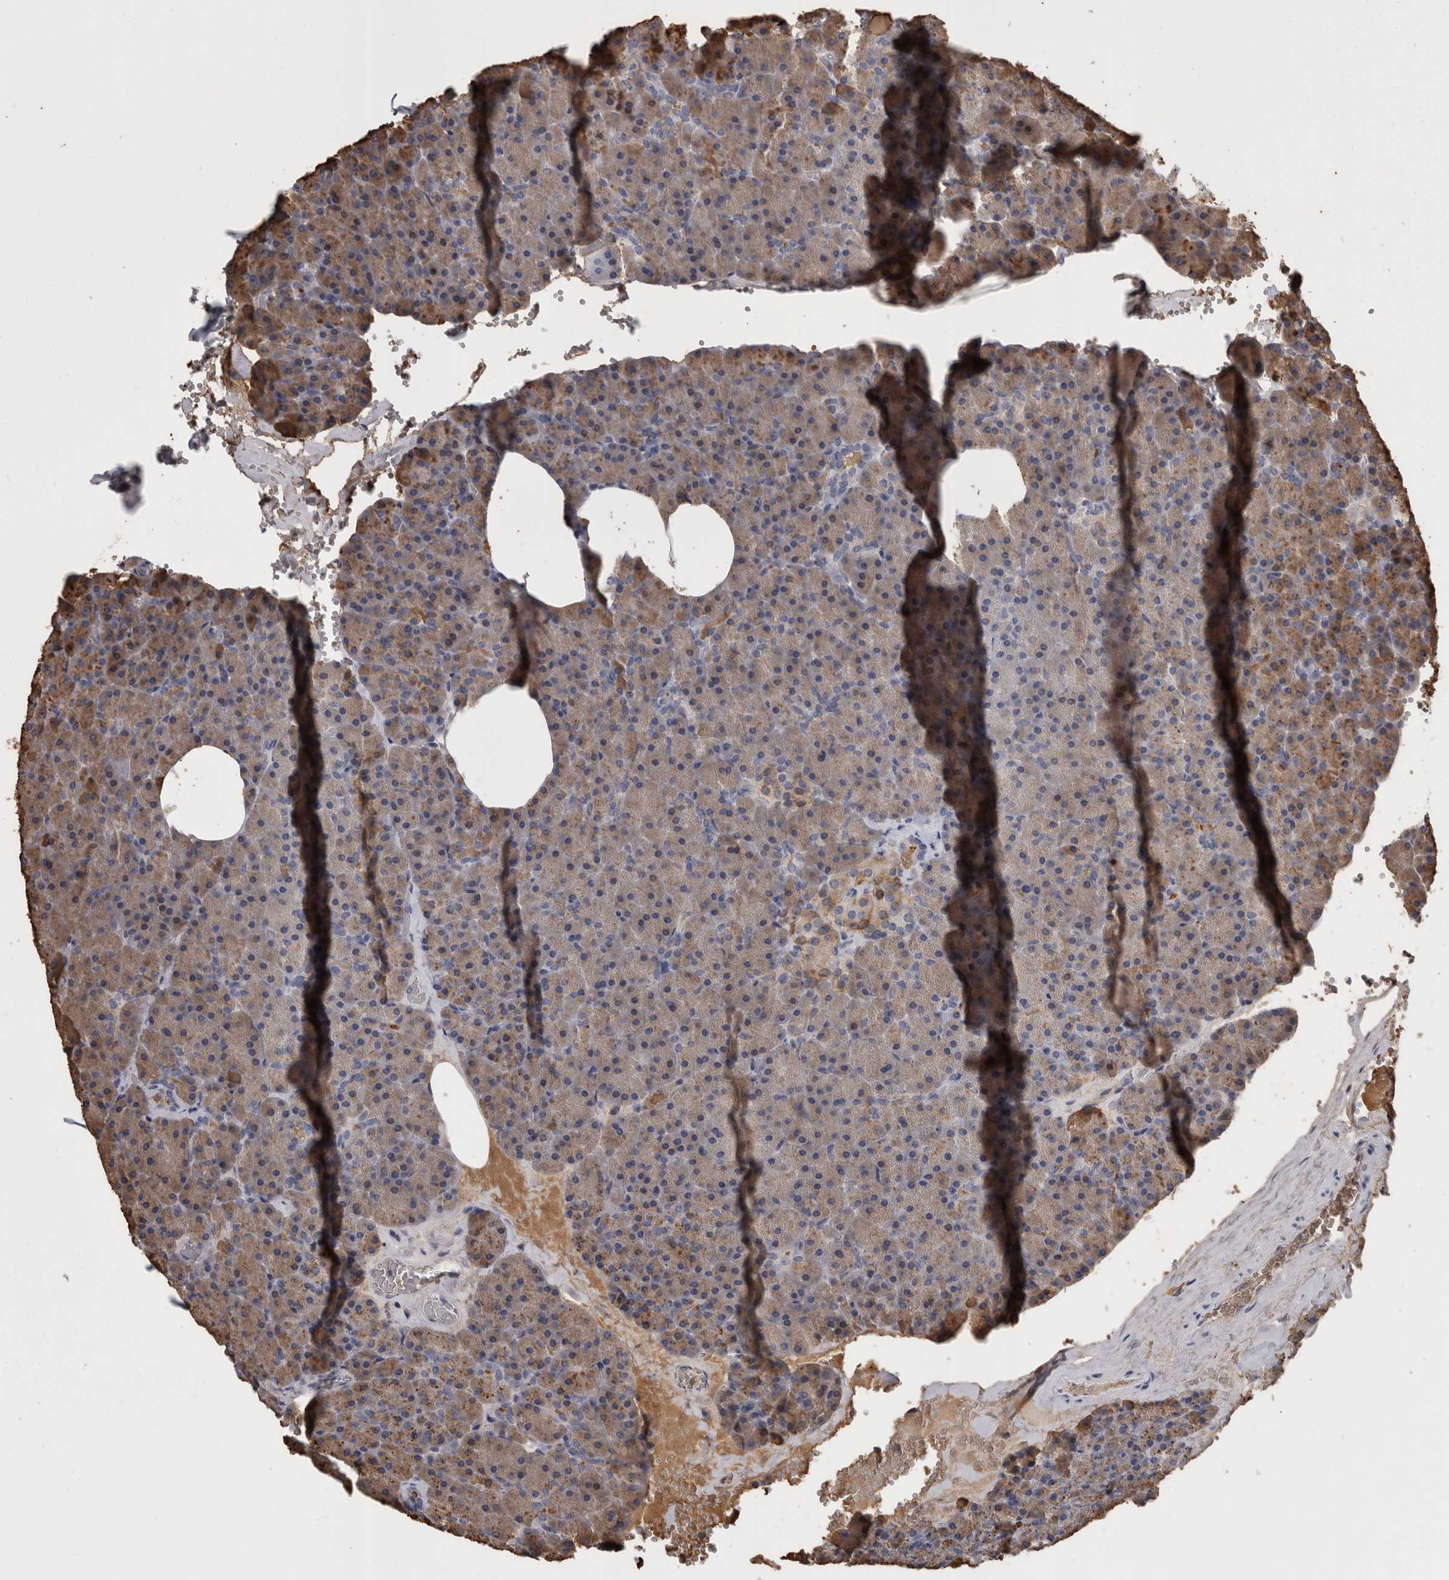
{"staining": {"intensity": "moderate", "quantity": "25%-75%", "location": "cytoplasmic/membranous"}, "tissue": "pancreas", "cell_type": "Exocrine glandular cells", "image_type": "normal", "snomed": [{"axis": "morphology", "description": "Normal tissue, NOS"}, {"axis": "morphology", "description": "Carcinoid, malignant, NOS"}, {"axis": "topography", "description": "Pancreas"}], "caption": "Brown immunohistochemical staining in normal pancreas displays moderate cytoplasmic/membranous staining in about 25%-75% of exocrine glandular cells.", "gene": "PON3", "patient": {"sex": "female", "age": 35}}